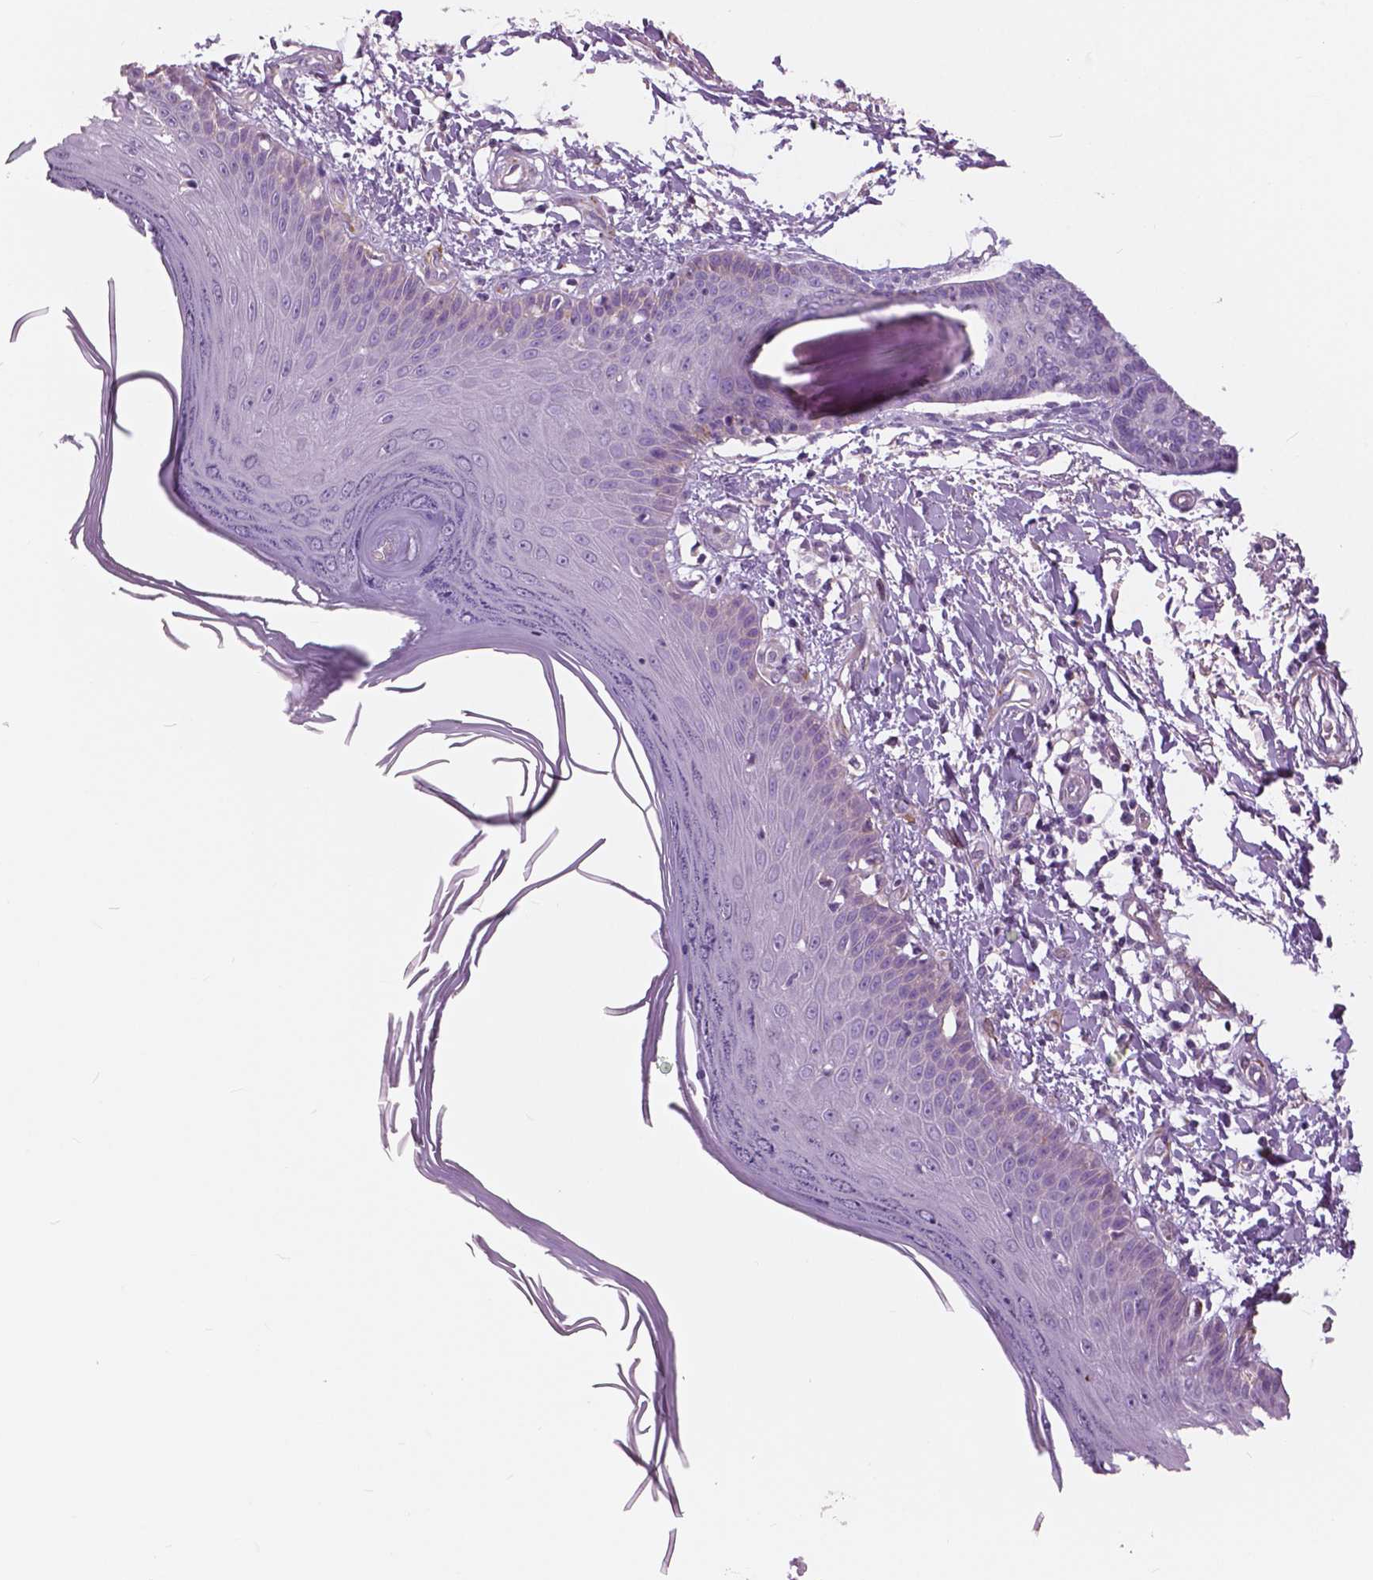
{"staining": {"intensity": "negative", "quantity": "none", "location": "none"}, "tissue": "skin", "cell_type": "Fibroblasts", "image_type": "normal", "snomed": [{"axis": "morphology", "description": "Normal tissue, NOS"}, {"axis": "topography", "description": "Skin"}], "caption": "IHC photomicrograph of benign skin stained for a protein (brown), which reveals no staining in fibroblasts. (Stains: DAB (3,3'-diaminobenzidine) IHC with hematoxylin counter stain, Microscopy: brightfield microscopy at high magnification).", "gene": "SERPINI1", "patient": {"sex": "female", "age": 62}}